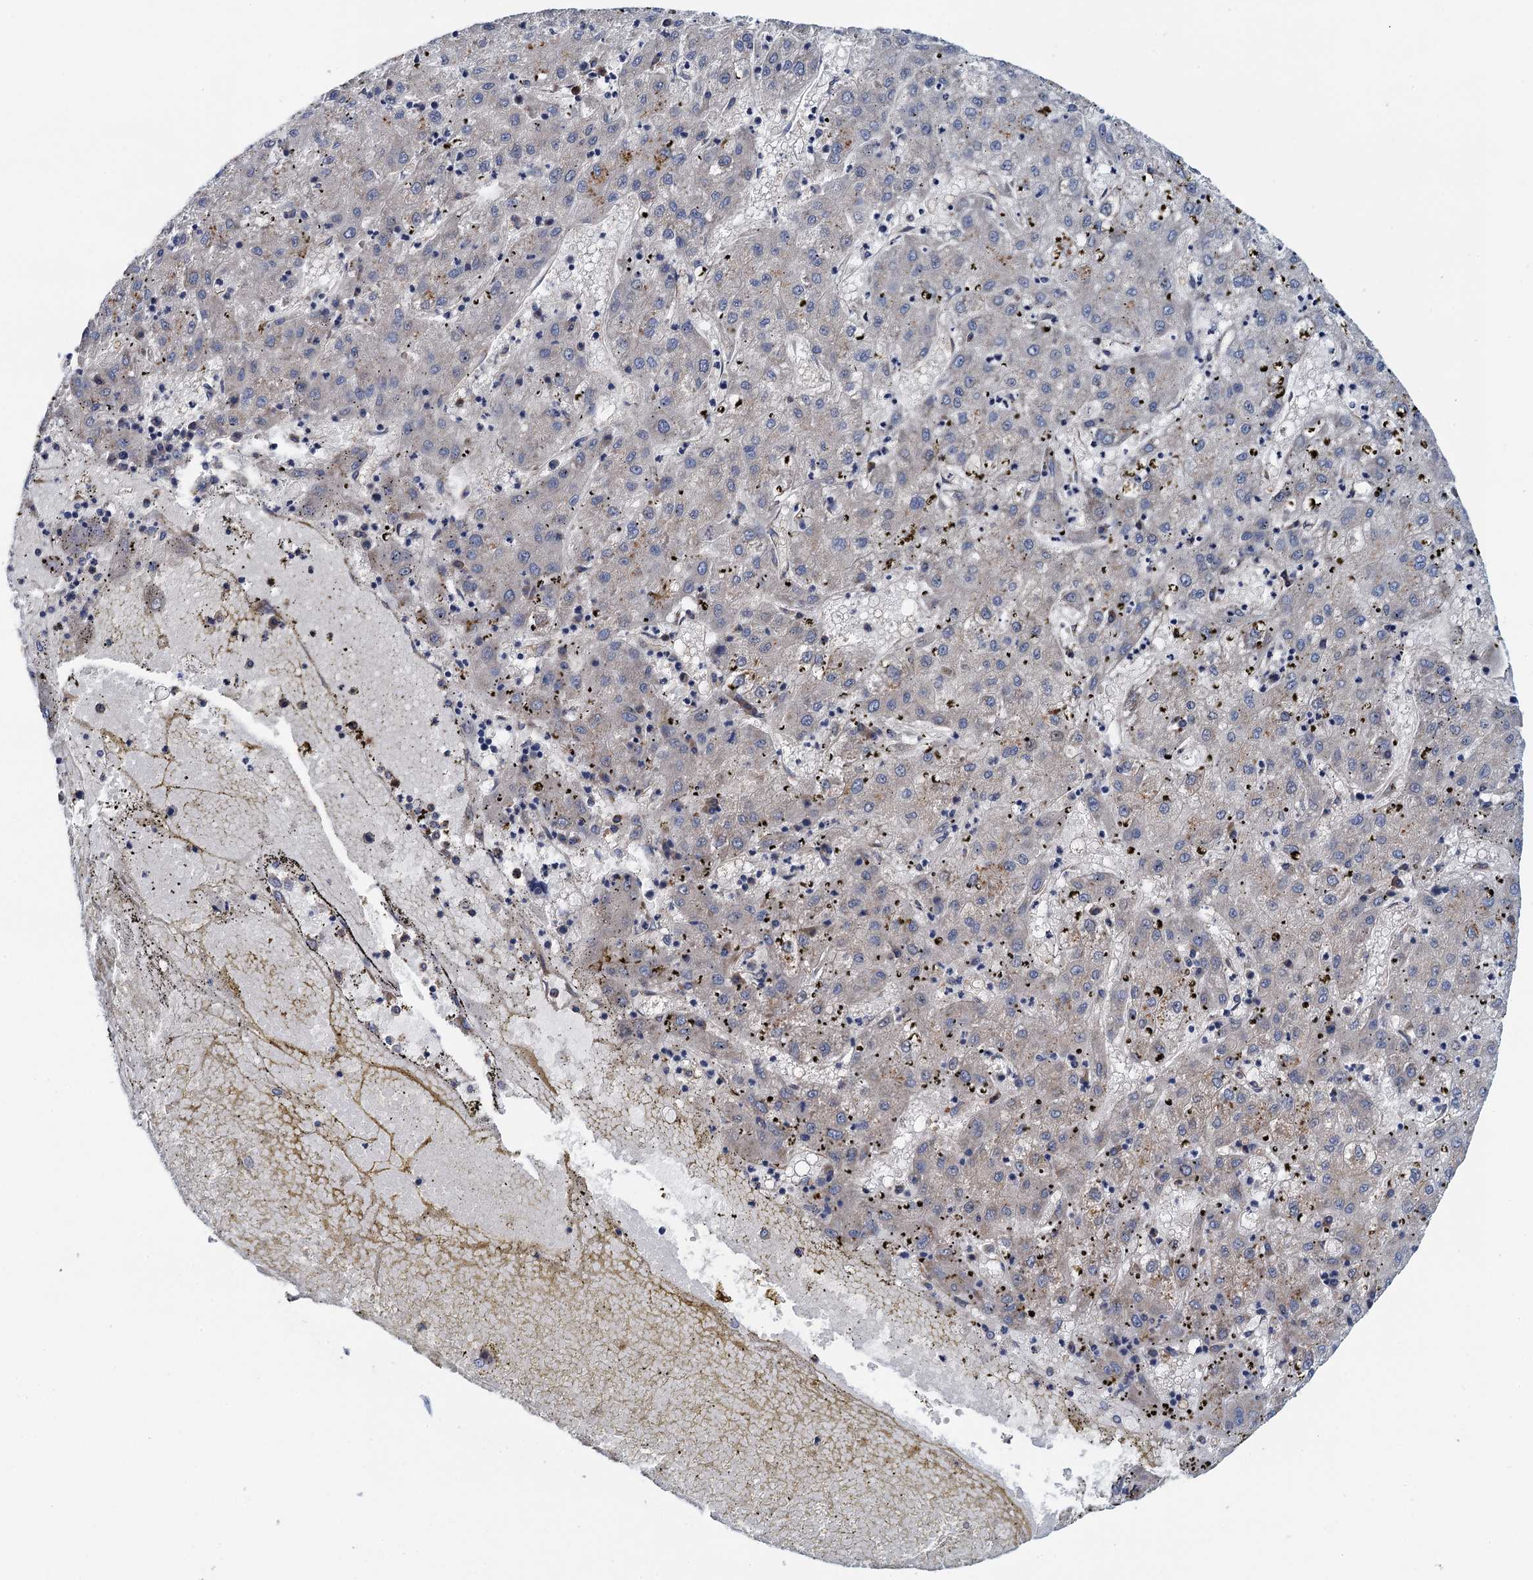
{"staining": {"intensity": "negative", "quantity": "none", "location": "none"}, "tissue": "liver cancer", "cell_type": "Tumor cells", "image_type": "cancer", "snomed": [{"axis": "morphology", "description": "Carcinoma, Hepatocellular, NOS"}, {"axis": "topography", "description": "Liver"}], "caption": "The photomicrograph exhibits no staining of tumor cells in liver hepatocellular carcinoma.", "gene": "ADCY9", "patient": {"sex": "male", "age": 72}}